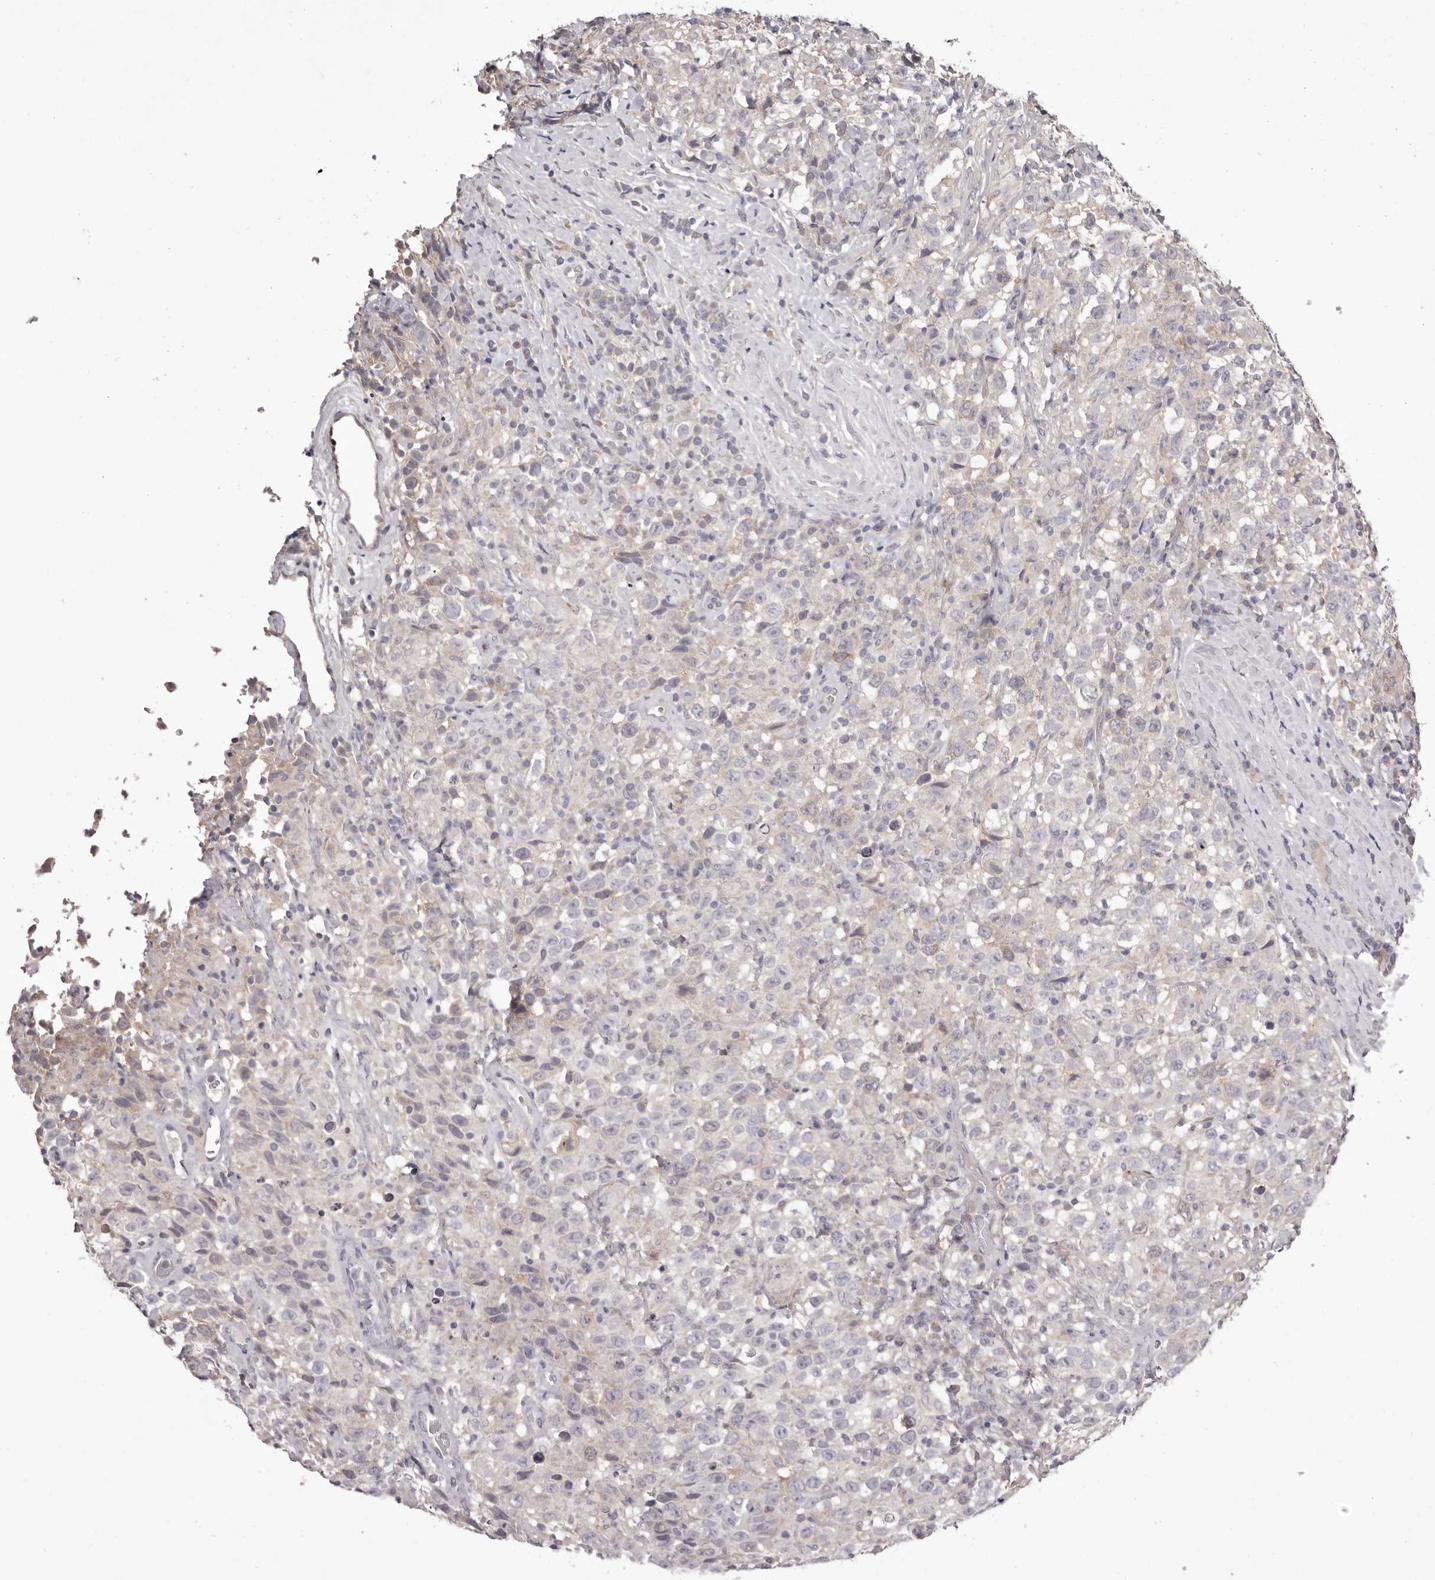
{"staining": {"intensity": "negative", "quantity": "none", "location": "none"}, "tissue": "testis cancer", "cell_type": "Tumor cells", "image_type": "cancer", "snomed": [{"axis": "morphology", "description": "Seminoma, NOS"}, {"axis": "topography", "description": "Testis"}], "caption": "IHC photomicrograph of neoplastic tissue: seminoma (testis) stained with DAB demonstrates no significant protein positivity in tumor cells.", "gene": "PNRC1", "patient": {"sex": "male", "age": 41}}